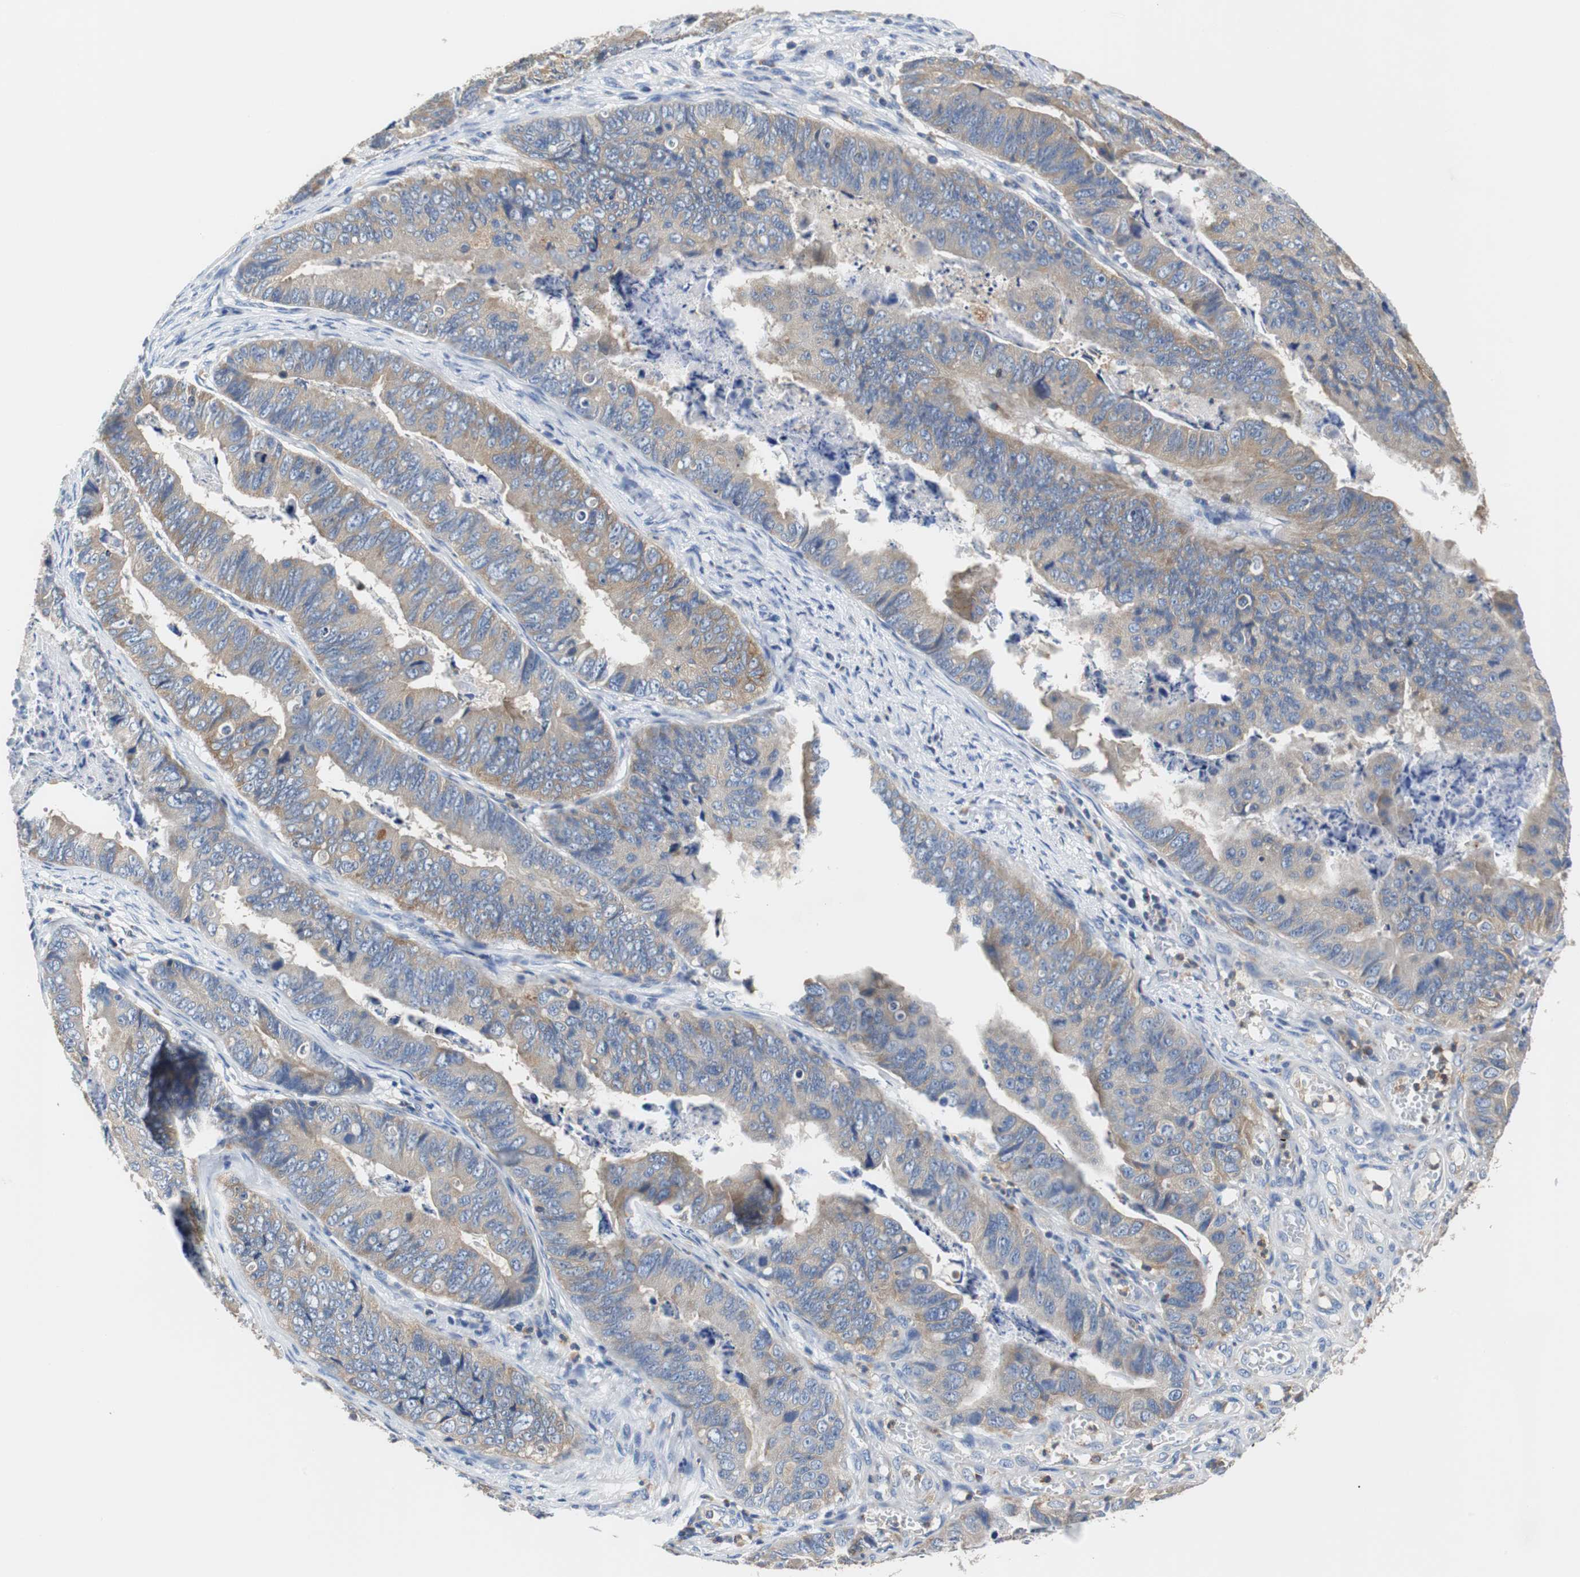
{"staining": {"intensity": "moderate", "quantity": ">75%", "location": "cytoplasmic/membranous"}, "tissue": "stomach cancer", "cell_type": "Tumor cells", "image_type": "cancer", "snomed": [{"axis": "morphology", "description": "Adenocarcinoma, NOS"}, {"axis": "topography", "description": "Stomach, lower"}], "caption": "The micrograph displays immunohistochemical staining of stomach cancer (adenocarcinoma). There is moderate cytoplasmic/membranous expression is seen in about >75% of tumor cells. Ihc stains the protein of interest in brown and the nuclei are stained blue.", "gene": "VAMP8", "patient": {"sex": "male", "age": 77}}